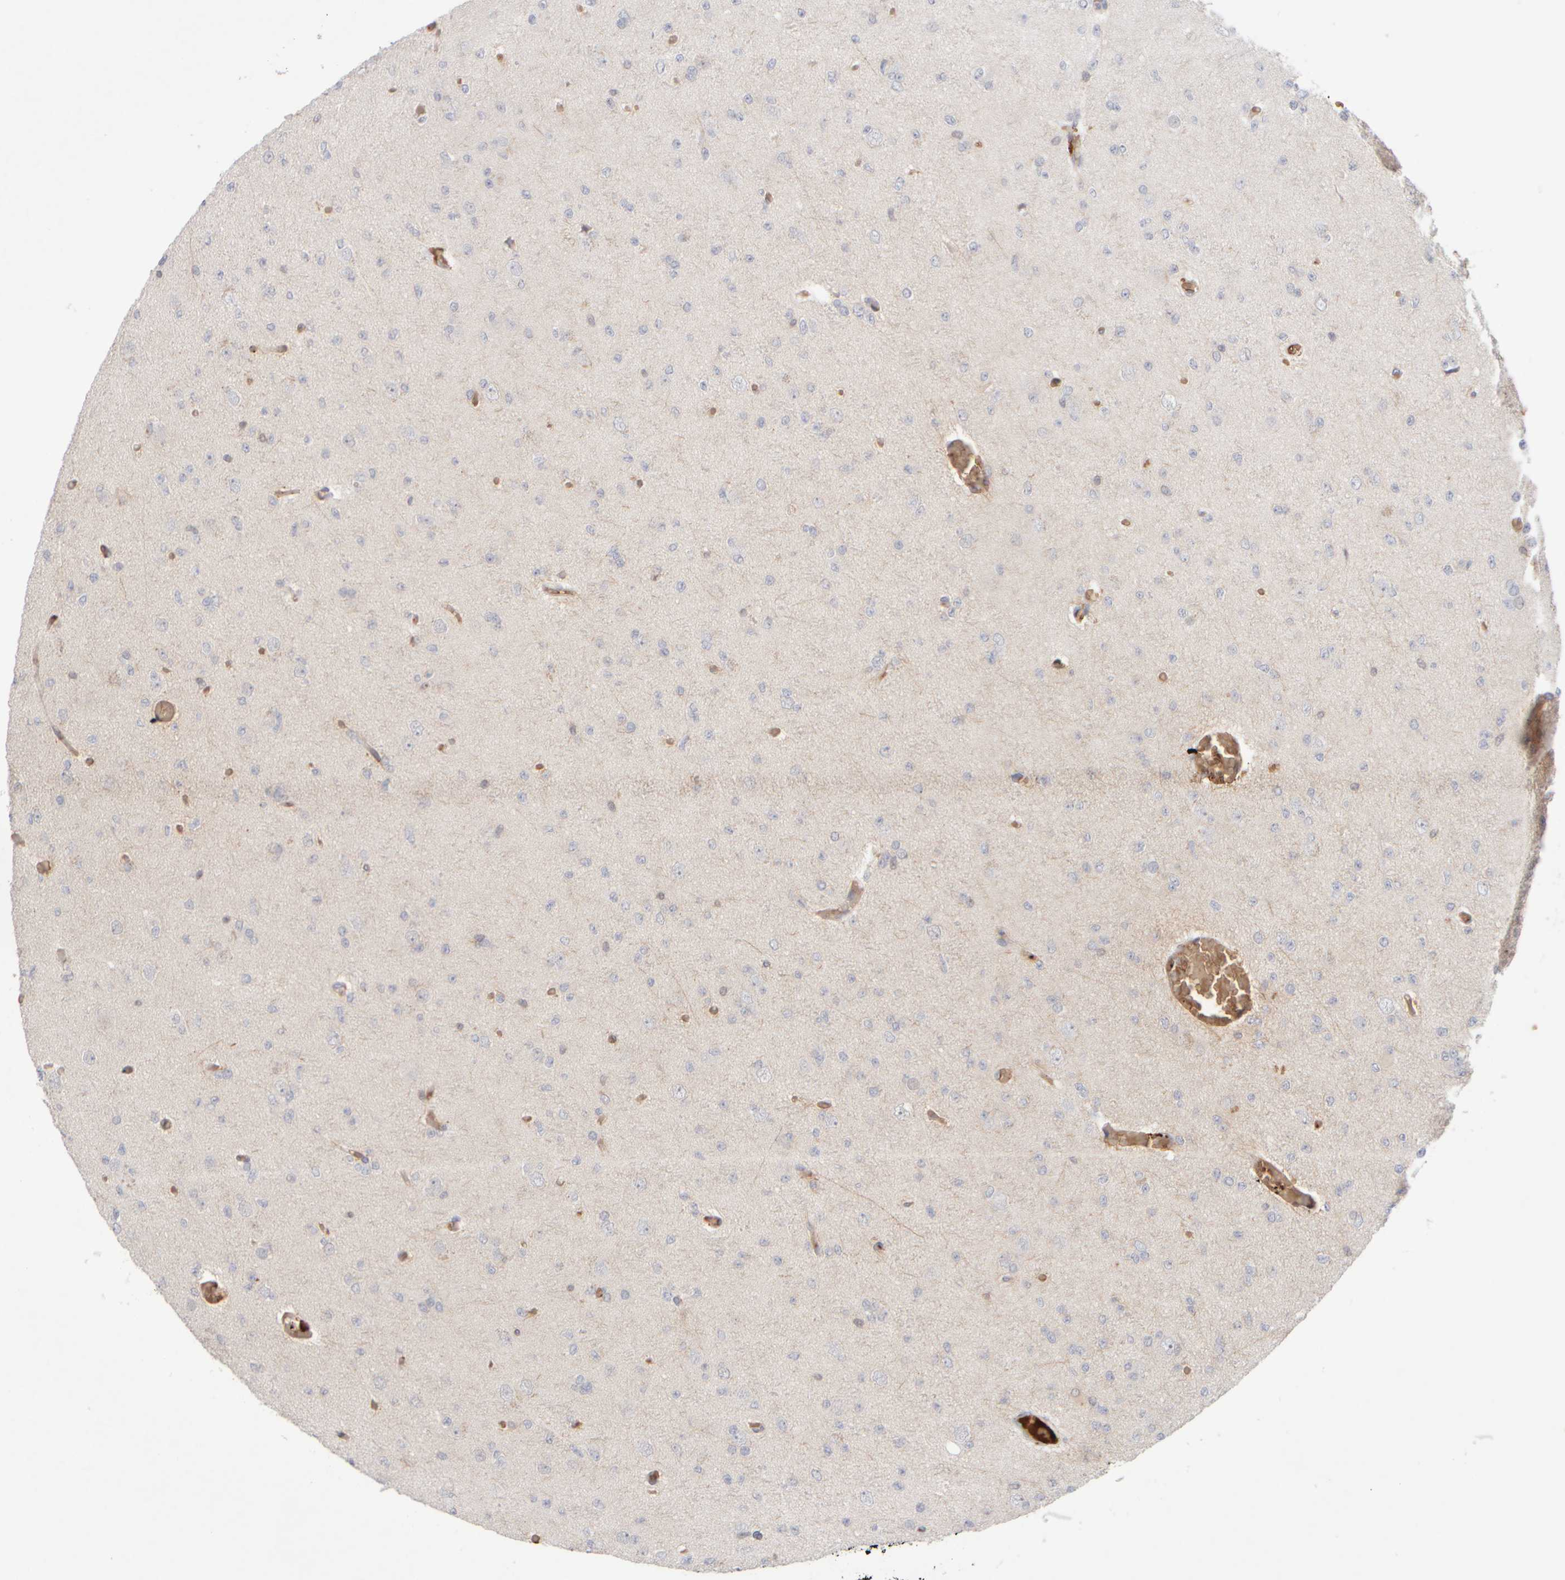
{"staining": {"intensity": "negative", "quantity": "none", "location": "none"}, "tissue": "glioma", "cell_type": "Tumor cells", "image_type": "cancer", "snomed": [{"axis": "morphology", "description": "Glioma, malignant, Low grade"}, {"axis": "topography", "description": "Brain"}], "caption": "Low-grade glioma (malignant) was stained to show a protein in brown. There is no significant expression in tumor cells. The staining was performed using DAB to visualize the protein expression in brown, while the nuclei were stained in blue with hematoxylin (Magnification: 20x).", "gene": "MST1", "patient": {"sex": "female", "age": 22}}